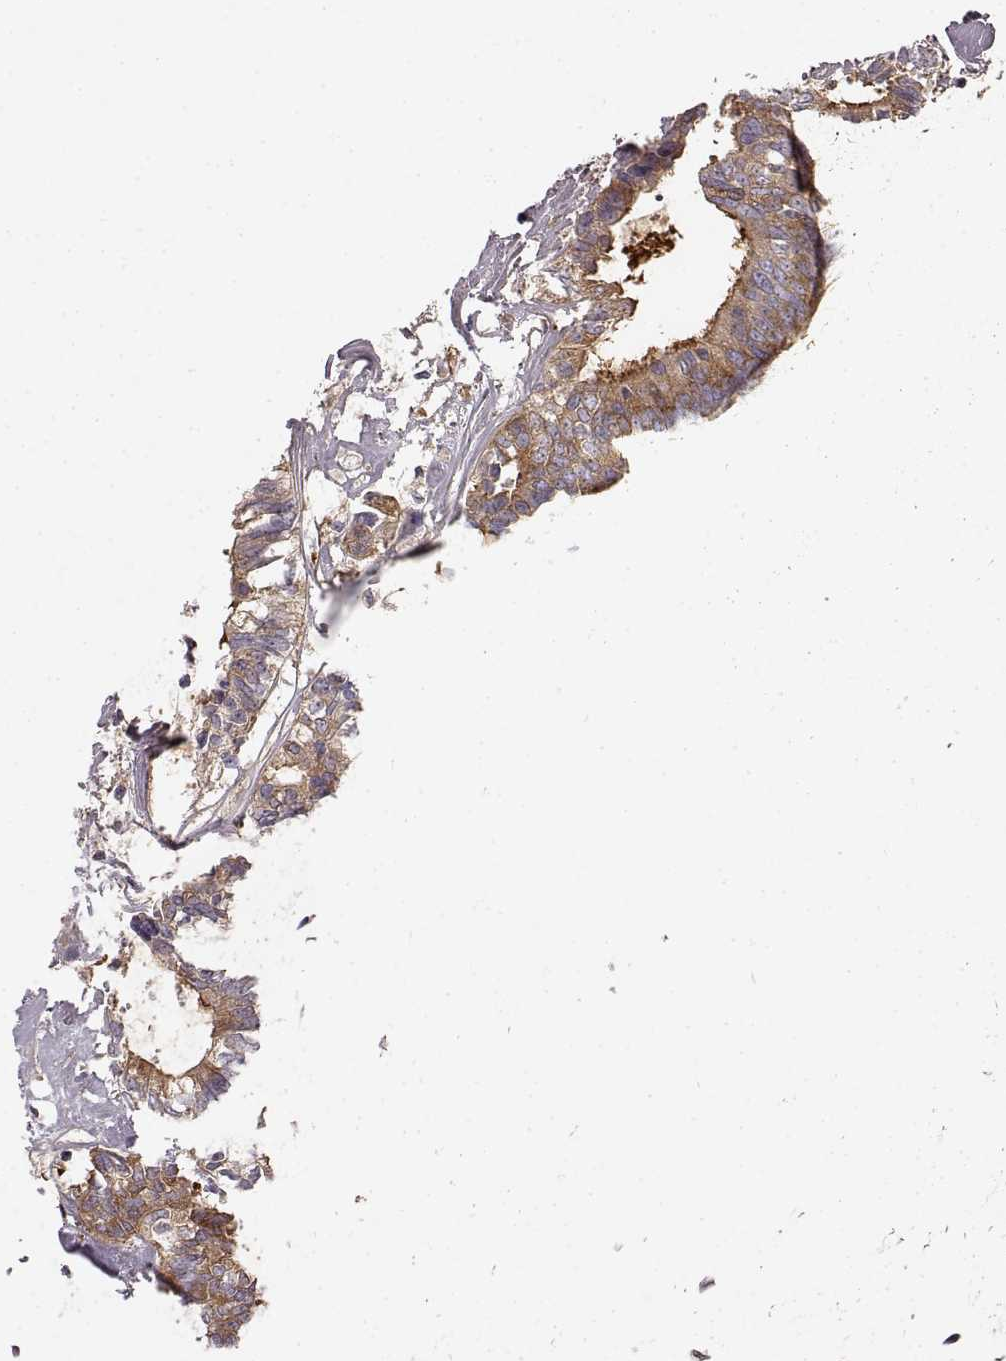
{"staining": {"intensity": "weak", "quantity": "25%-75%", "location": "cytoplasmic/membranous"}, "tissue": "colorectal cancer", "cell_type": "Tumor cells", "image_type": "cancer", "snomed": [{"axis": "morphology", "description": "Adenocarcinoma, NOS"}, {"axis": "topography", "description": "Colon"}, {"axis": "topography", "description": "Rectum"}], "caption": "Colorectal cancer (adenocarcinoma) stained with DAB (3,3'-diaminobenzidine) IHC exhibits low levels of weak cytoplasmic/membranous staining in about 25%-75% of tumor cells. (DAB IHC with brightfield microscopy, high magnification).", "gene": "RABGAP1", "patient": {"sex": "male", "age": 57}}